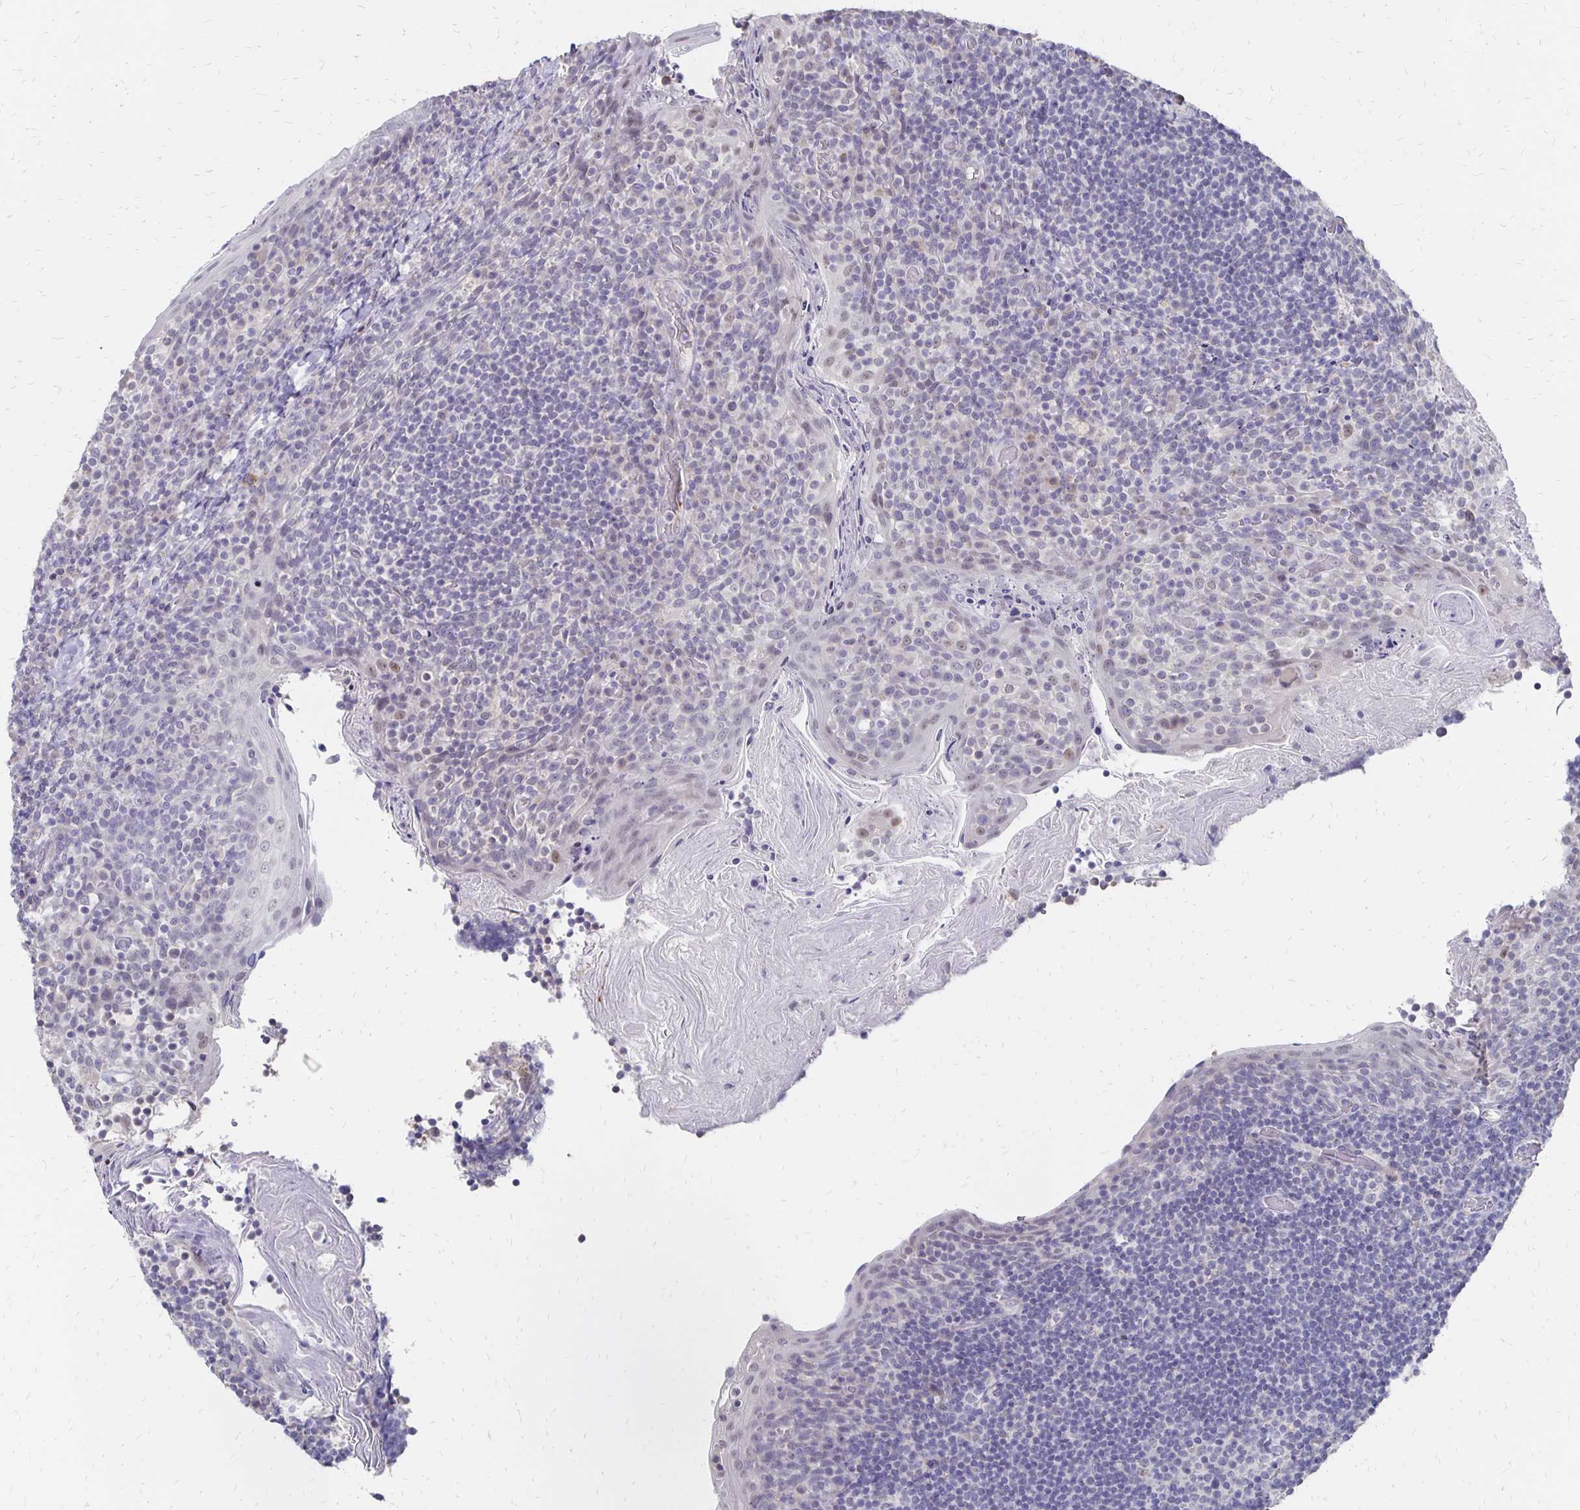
{"staining": {"intensity": "negative", "quantity": "none", "location": "none"}, "tissue": "tonsil", "cell_type": "Non-germinal center cells", "image_type": "normal", "snomed": [{"axis": "morphology", "description": "Normal tissue, NOS"}, {"axis": "topography", "description": "Tonsil"}], "caption": "Non-germinal center cells show no significant staining in normal tonsil. The staining was performed using DAB (3,3'-diaminobenzidine) to visualize the protein expression in brown, while the nuclei were stained in blue with hematoxylin (Magnification: 20x).", "gene": "ATOSB", "patient": {"sex": "female", "age": 10}}